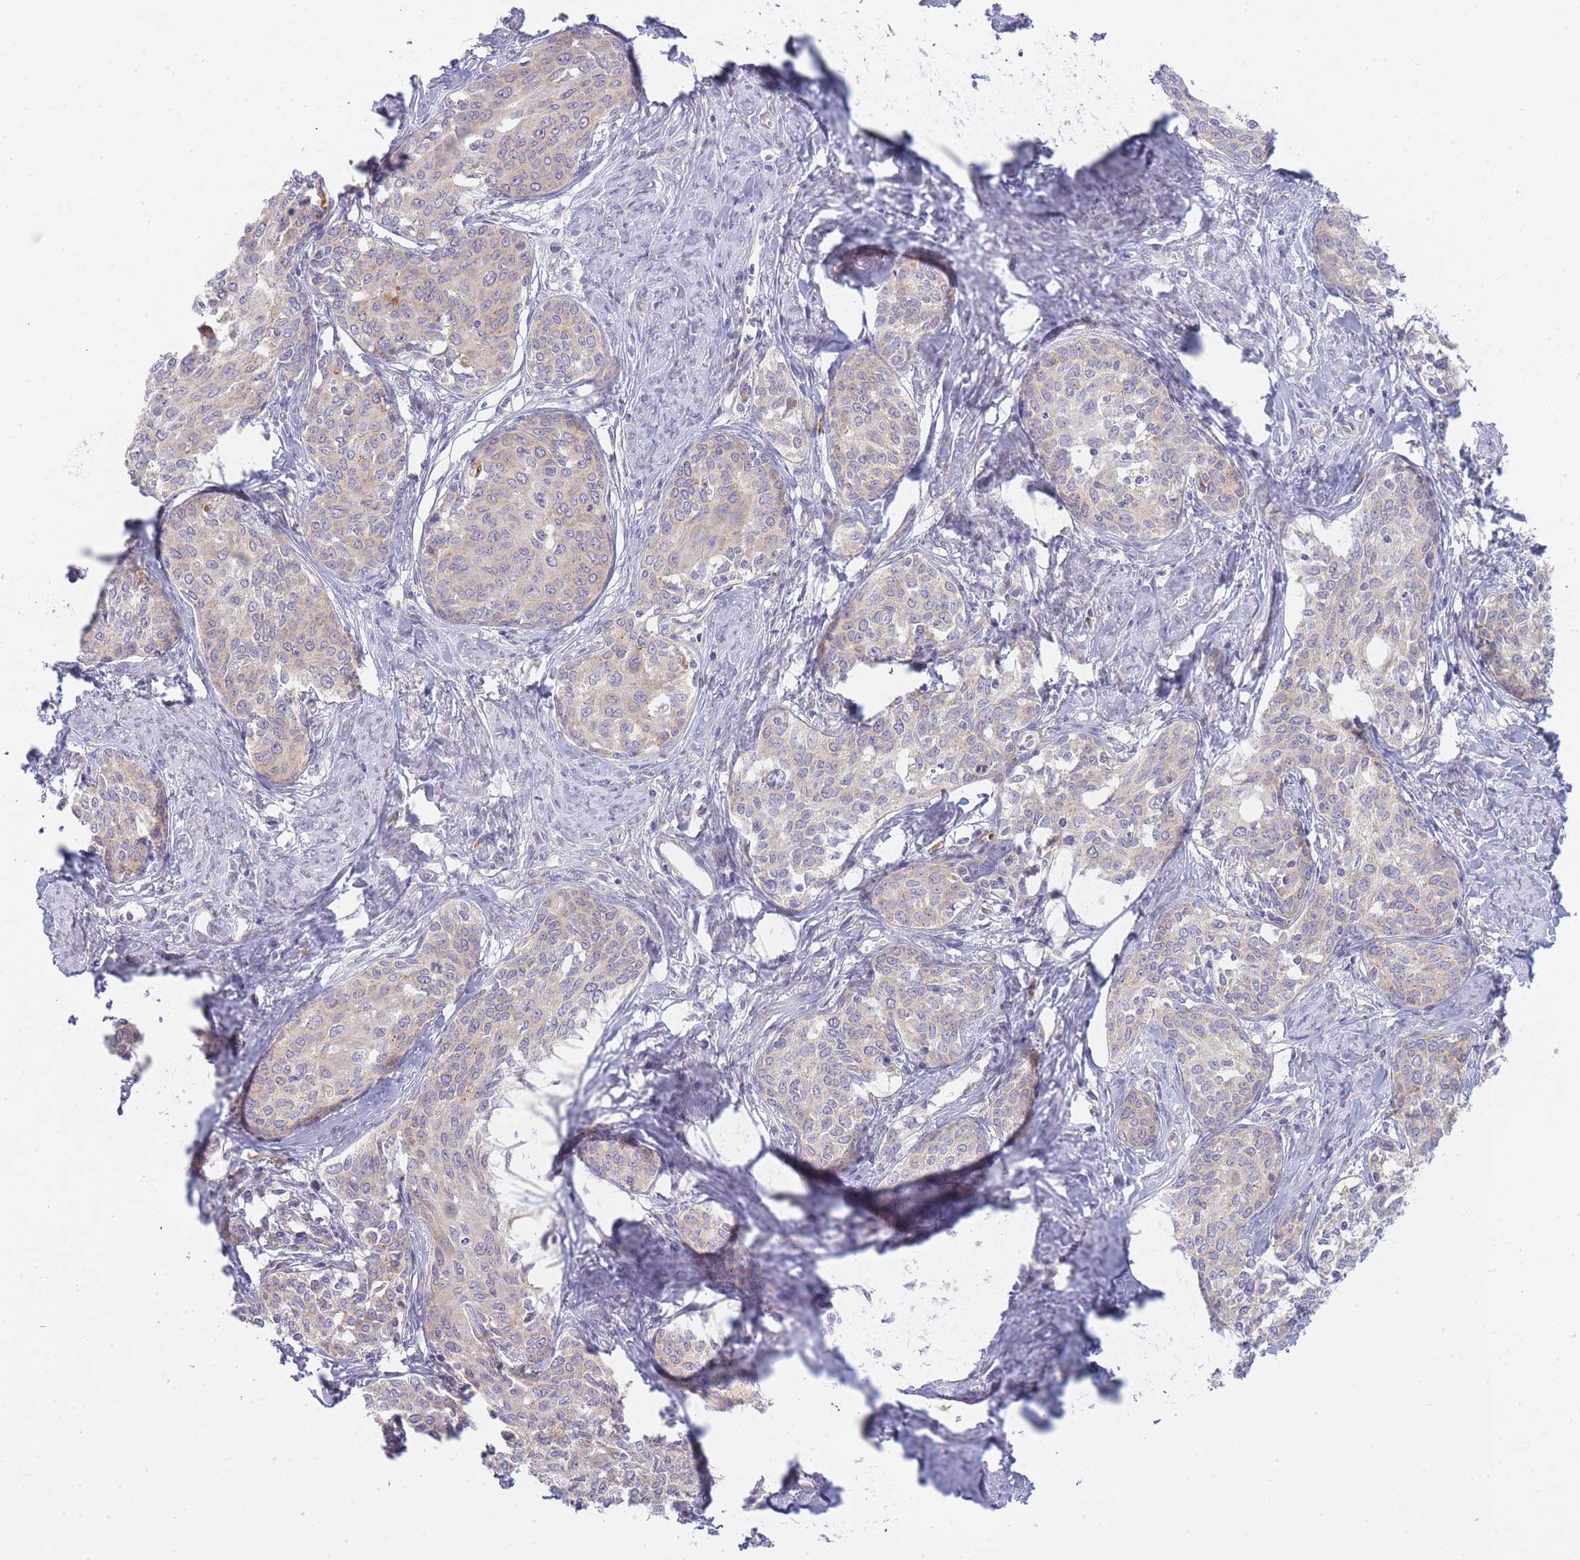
{"staining": {"intensity": "weak", "quantity": "25%-75%", "location": "cytoplasmic/membranous"}, "tissue": "cervical cancer", "cell_type": "Tumor cells", "image_type": "cancer", "snomed": [{"axis": "morphology", "description": "Squamous cell carcinoma, NOS"}, {"axis": "morphology", "description": "Adenocarcinoma, NOS"}, {"axis": "topography", "description": "Cervix"}], "caption": "An immunohistochemistry image of tumor tissue is shown. Protein staining in brown highlights weak cytoplasmic/membranous positivity in cervical adenocarcinoma within tumor cells. (Stains: DAB (3,3'-diaminobenzidine) in brown, nuclei in blue, Microscopy: brightfield microscopy at high magnification).", "gene": "OR5L2", "patient": {"sex": "female", "age": 52}}